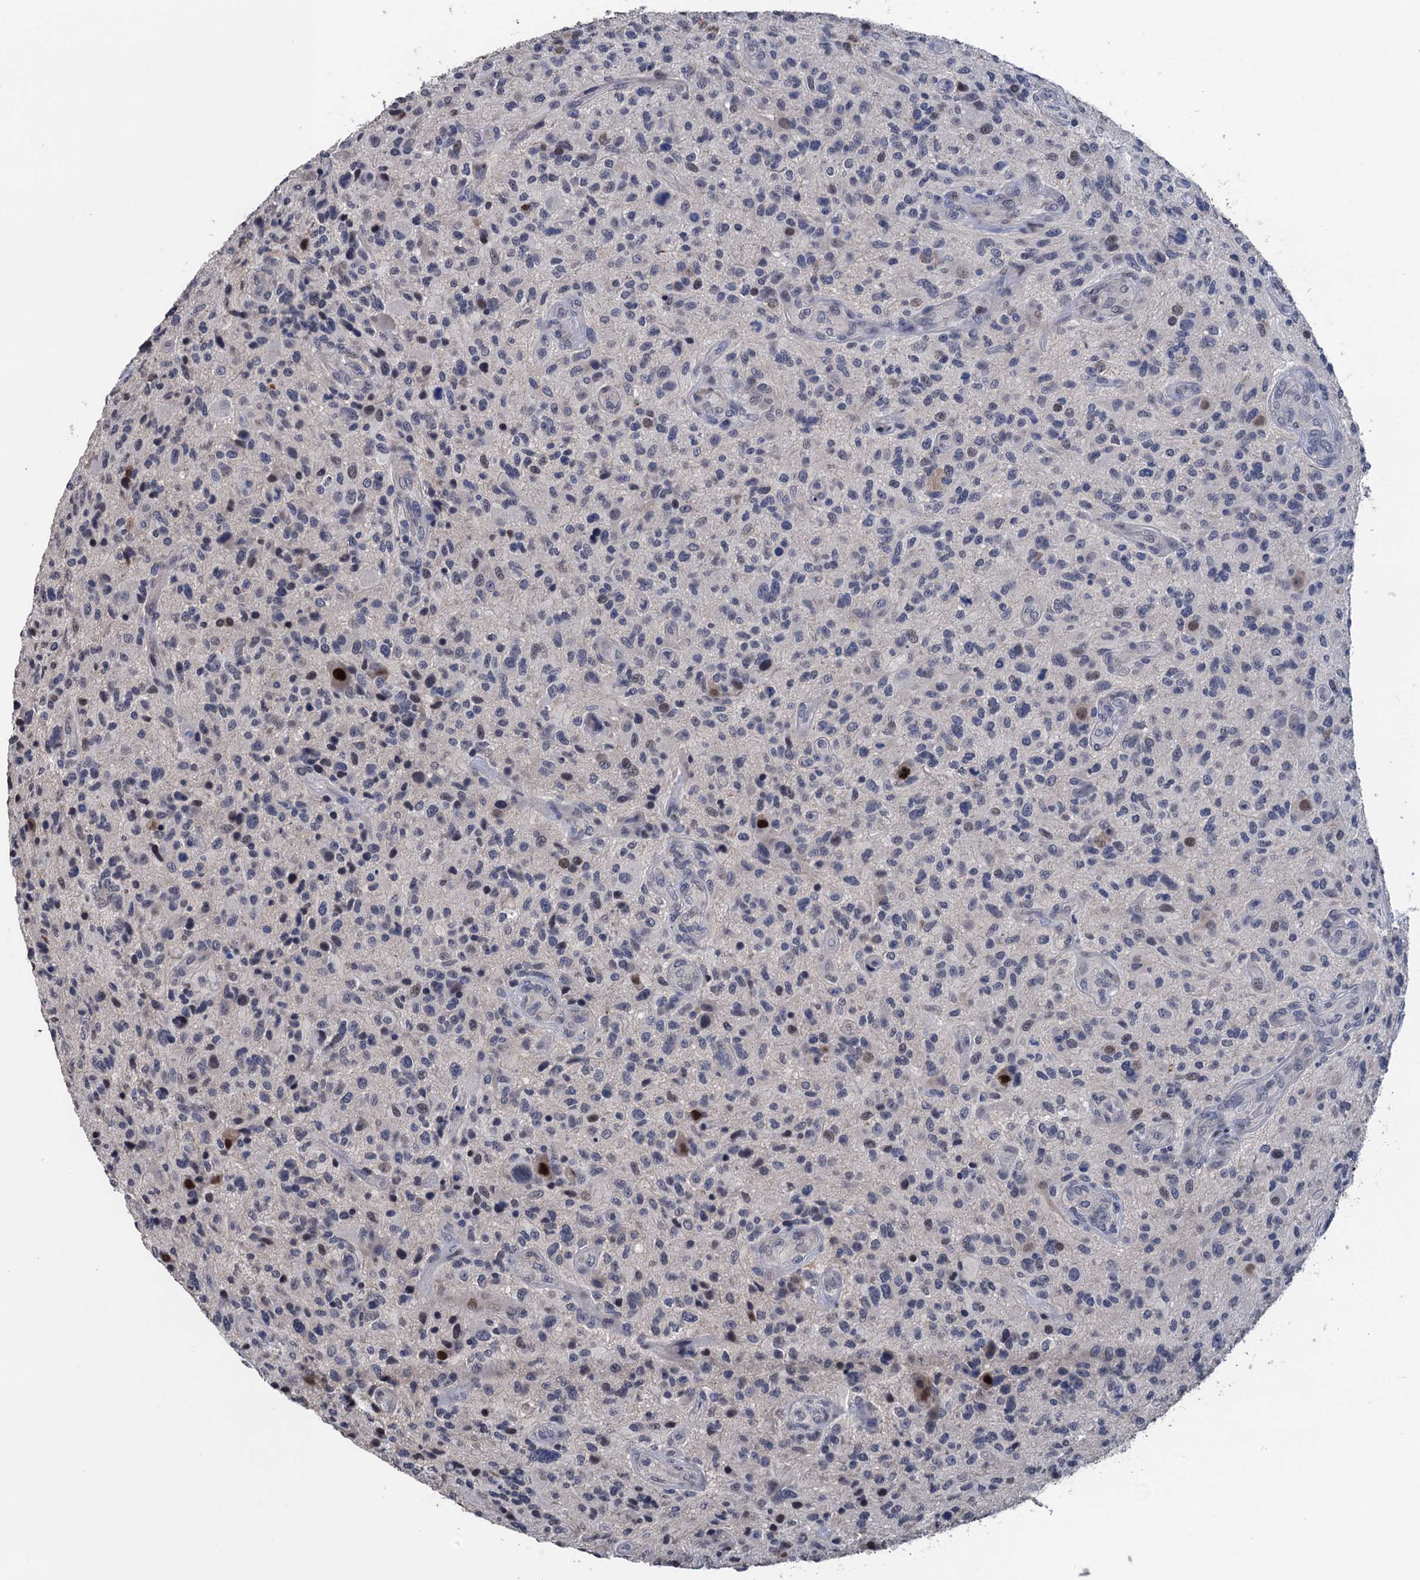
{"staining": {"intensity": "moderate", "quantity": "<25%", "location": "nuclear"}, "tissue": "glioma", "cell_type": "Tumor cells", "image_type": "cancer", "snomed": [{"axis": "morphology", "description": "Glioma, malignant, High grade"}, {"axis": "topography", "description": "Brain"}], "caption": "The histopathology image displays a brown stain indicating the presence of a protein in the nuclear of tumor cells in glioma.", "gene": "ART5", "patient": {"sex": "male", "age": 47}}